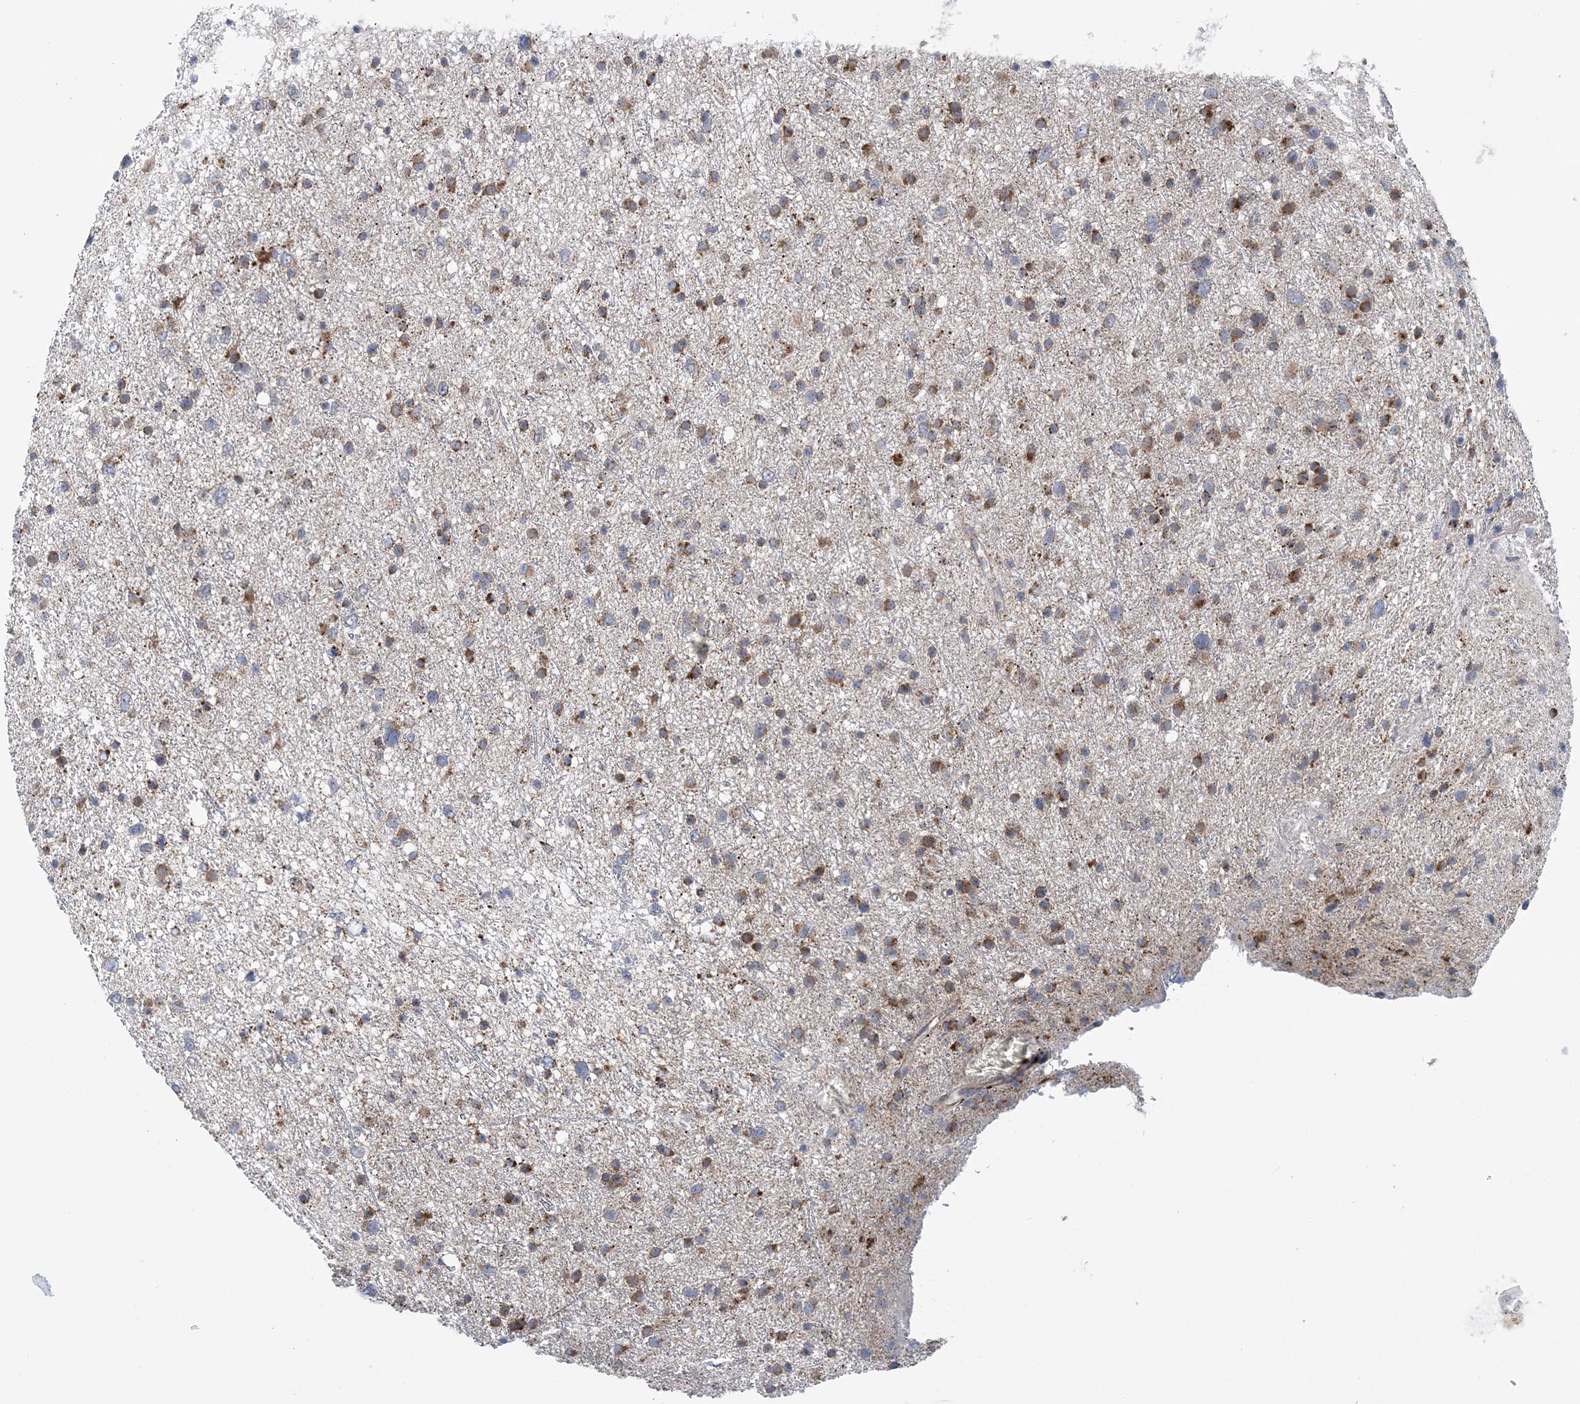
{"staining": {"intensity": "moderate", "quantity": "25%-75%", "location": "cytoplasmic/membranous"}, "tissue": "glioma", "cell_type": "Tumor cells", "image_type": "cancer", "snomed": [{"axis": "morphology", "description": "Glioma, malignant, Low grade"}, {"axis": "topography", "description": "Cerebral cortex"}], "caption": "Low-grade glioma (malignant) stained for a protein (brown) shows moderate cytoplasmic/membranous positive staining in about 25%-75% of tumor cells.", "gene": "COPE", "patient": {"sex": "female", "age": 39}}